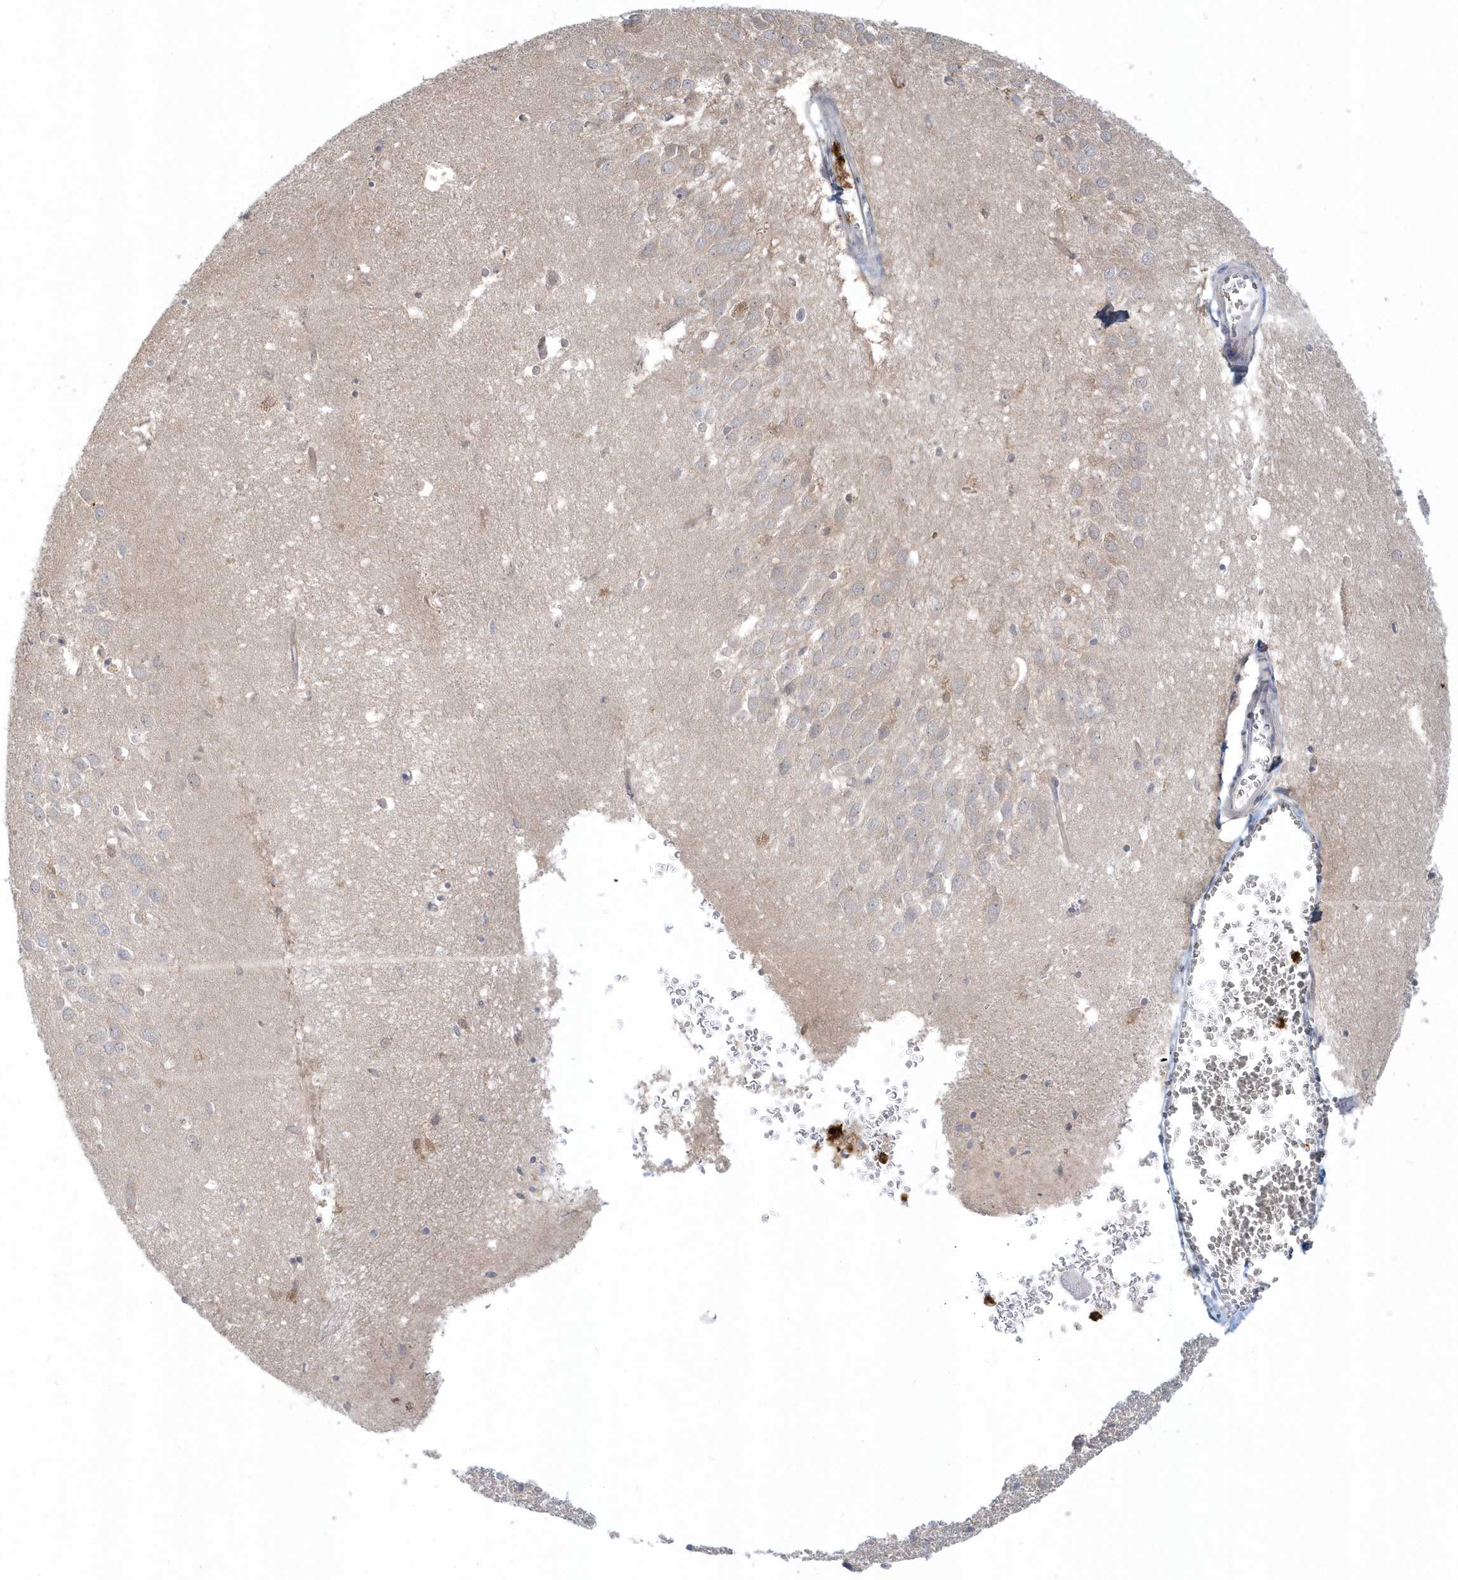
{"staining": {"intensity": "negative", "quantity": "none", "location": "none"}, "tissue": "hippocampus", "cell_type": "Glial cells", "image_type": "normal", "snomed": [{"axis": "morphology", "description": "Normal tissue, NOS"}, {"axis": "topography", "description": "Hippocampus"}], "caption": "The histopathology image displays no significant staining in glial cells of hippocampus.", "gene": "RNF7", "patient": {"sex": "female", "age": 64}}